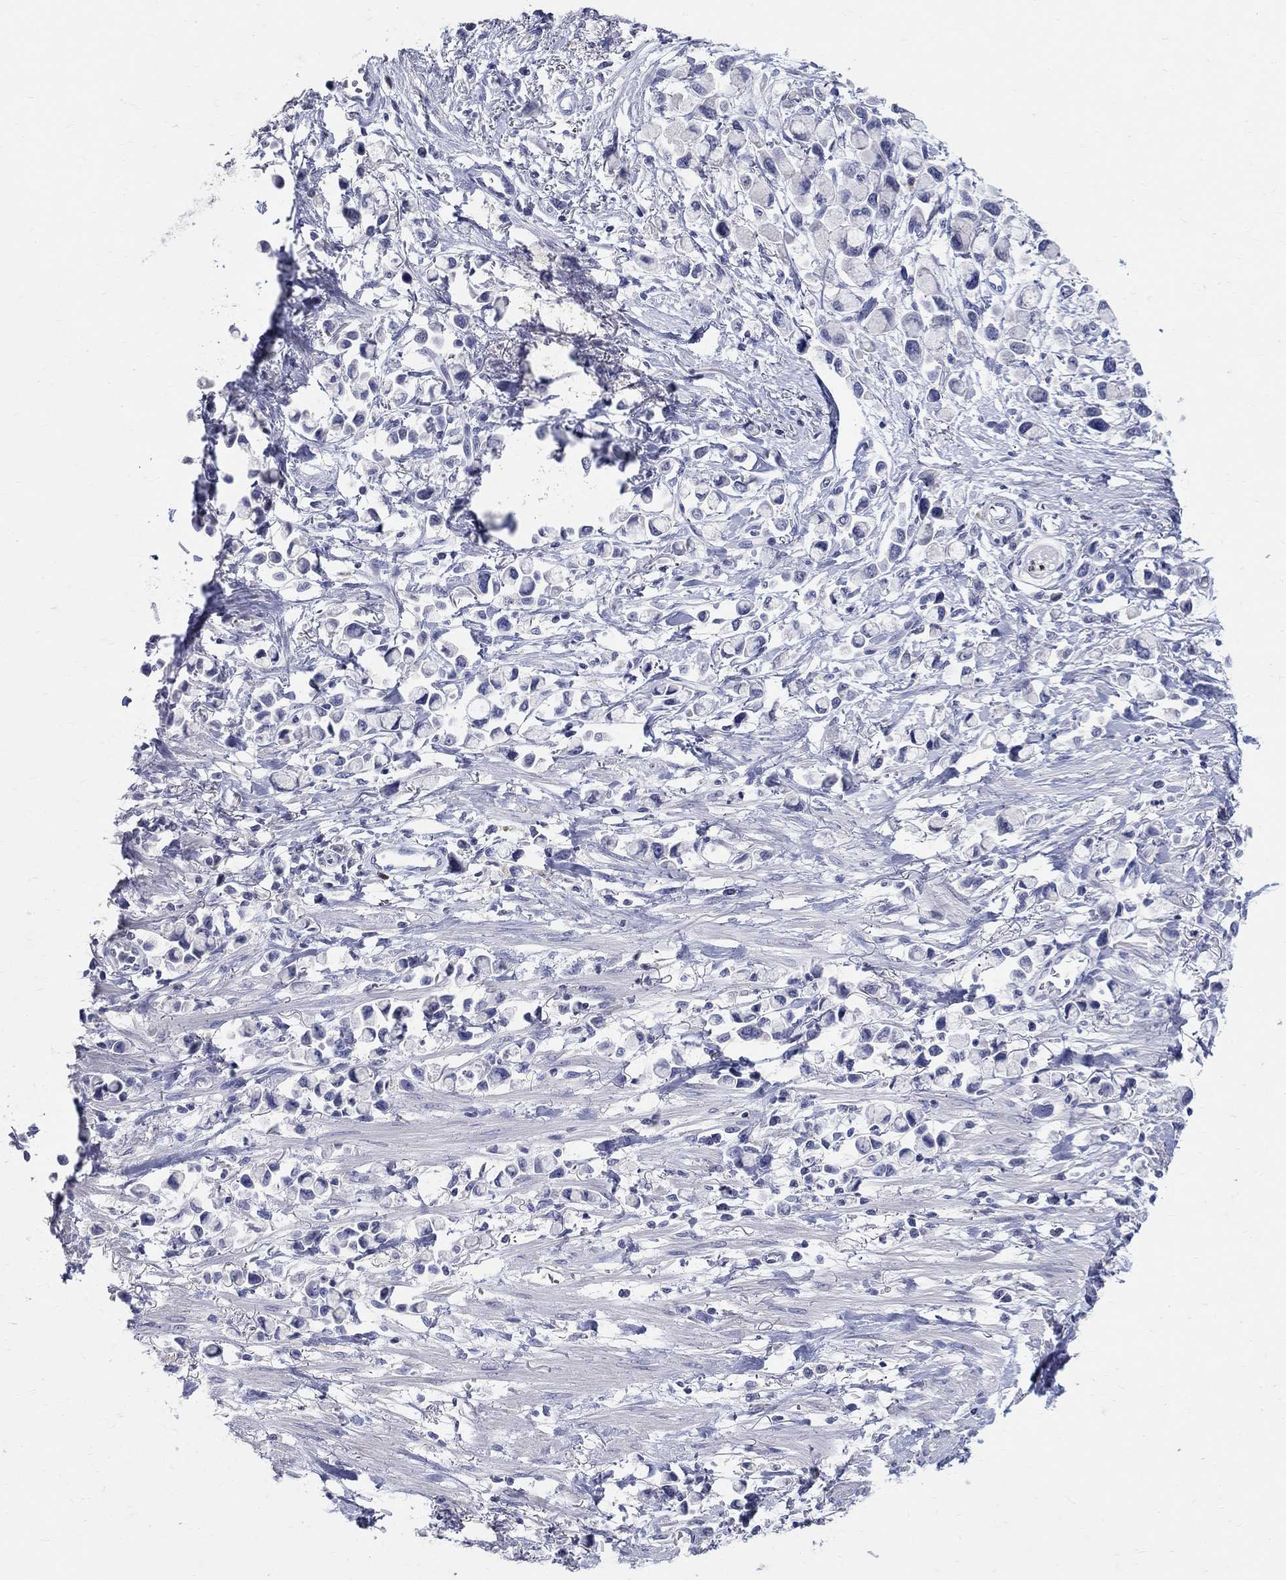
{"staining": {"intensity": "negative", "quantity": "none", "location": "none"}, "tissue": "stomach cancer", "cell_type": "Tumor cells", "image_type": "cancer", "snomed": [{"axis": "morphology", "description": "Adenocarcinoma, NOS"}, {"axis": "topography", "description": "Stomach"}], "caption": "IHC image of neoplastic tissue: stomach cancer (adenocarcinoma) stained with DAB (3,3'-diaminobenzidine) shows no significant protein staining in tumor cells.", "gene": "SOX2", "patient": {"sex": "female", "age": 81}}